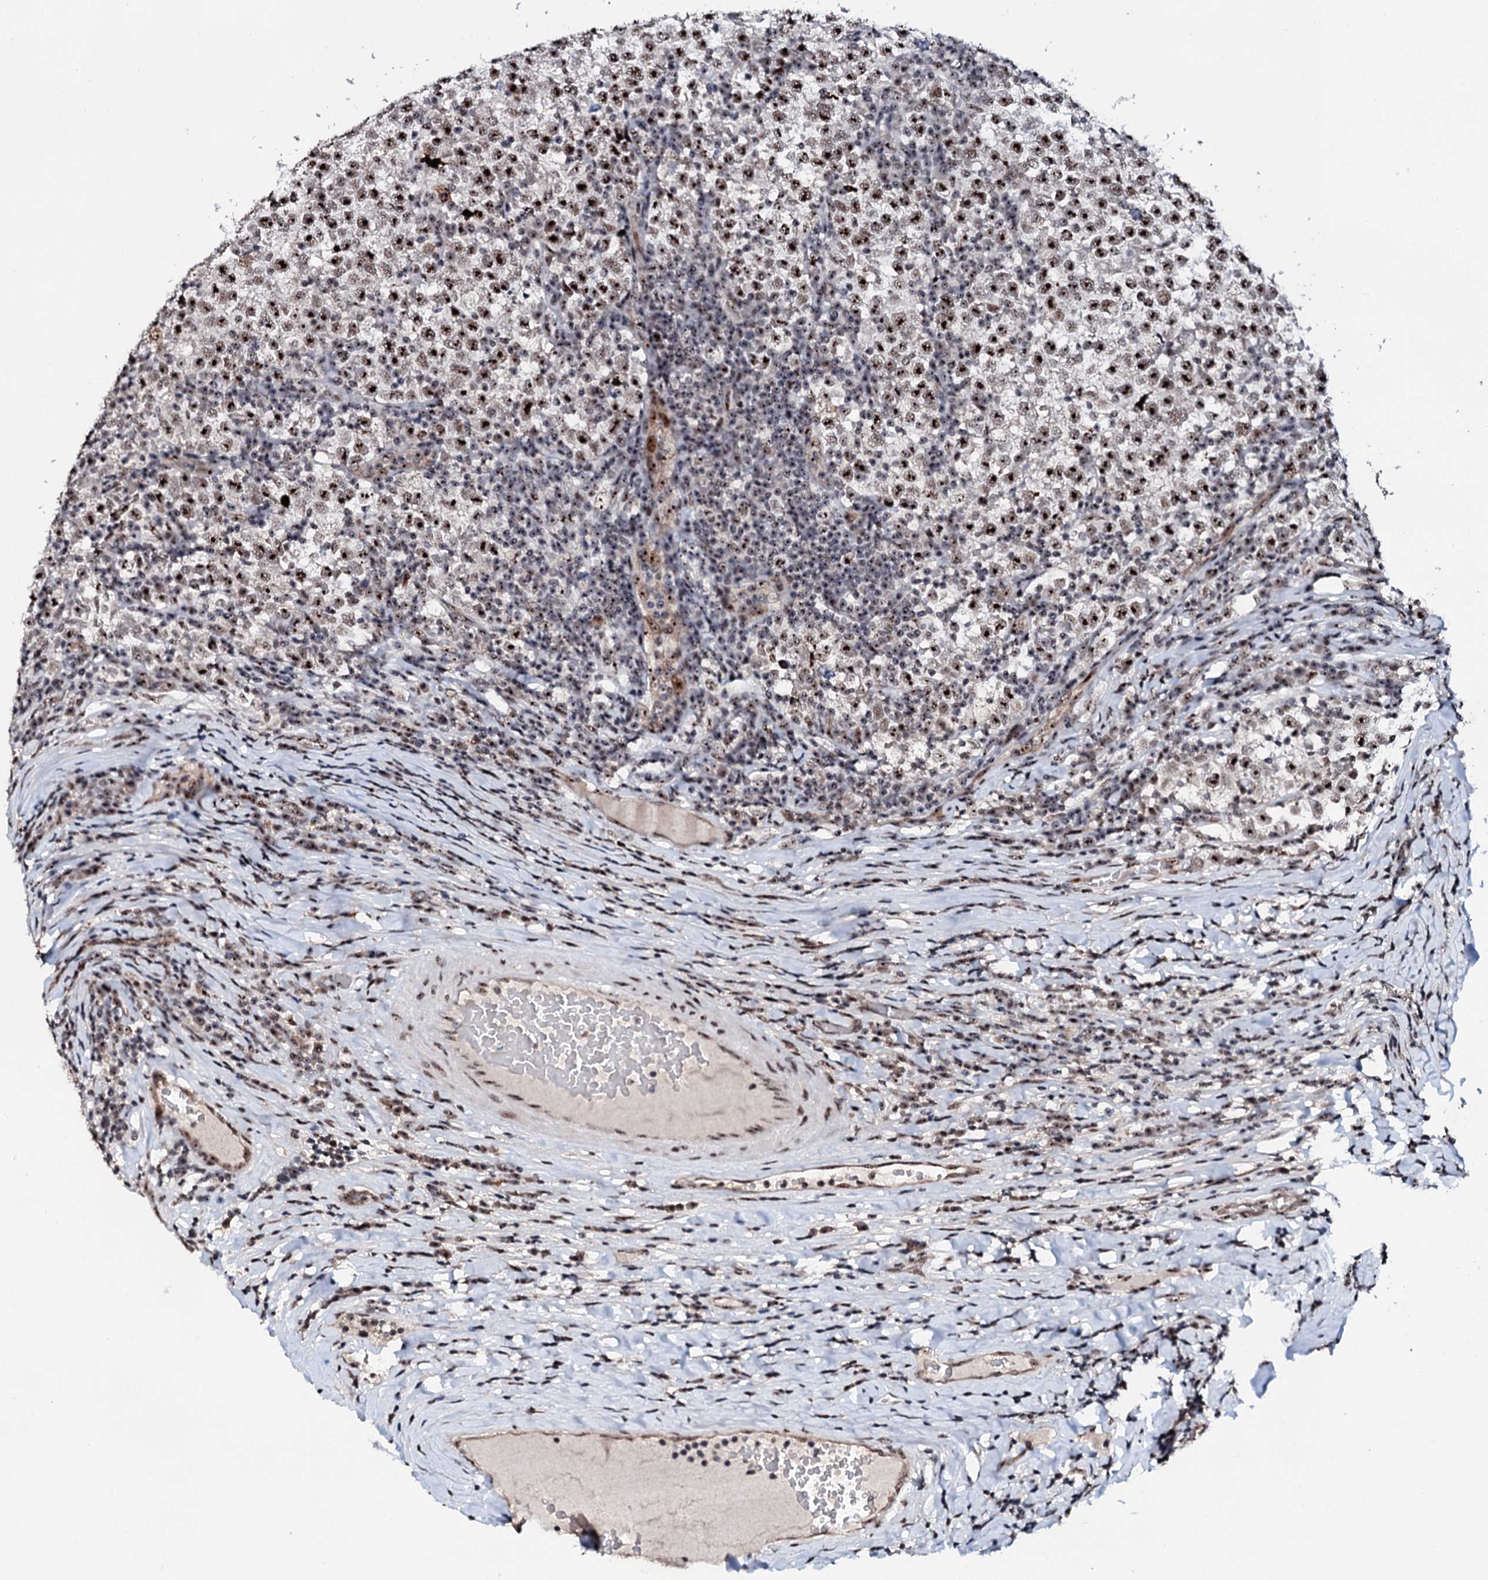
{"staining": {"intensity": "moderate", "quantity": ">75%", "location": "nuclear"}, "tissue": "testis cancer", "cell_type": "Tumor cells", "image_type": "cancer", "snomed": [{"axis": "morphology", "description": "Normal tissue, NOS"}, {"axis": "morphology", "description": "Seminoma, NOS"}, {"axis": "topography", "description": "Testis"}], "caption": "DAB (3,3'-diaminobenzidine) immunohistochemical staining of human testis cancer (seminoma) exhibits moderate nuclear protein staining in approximately >75% of tumor cells.", "gene": "NEUROG3", "patient": {"sex": "male", "age": 43}}